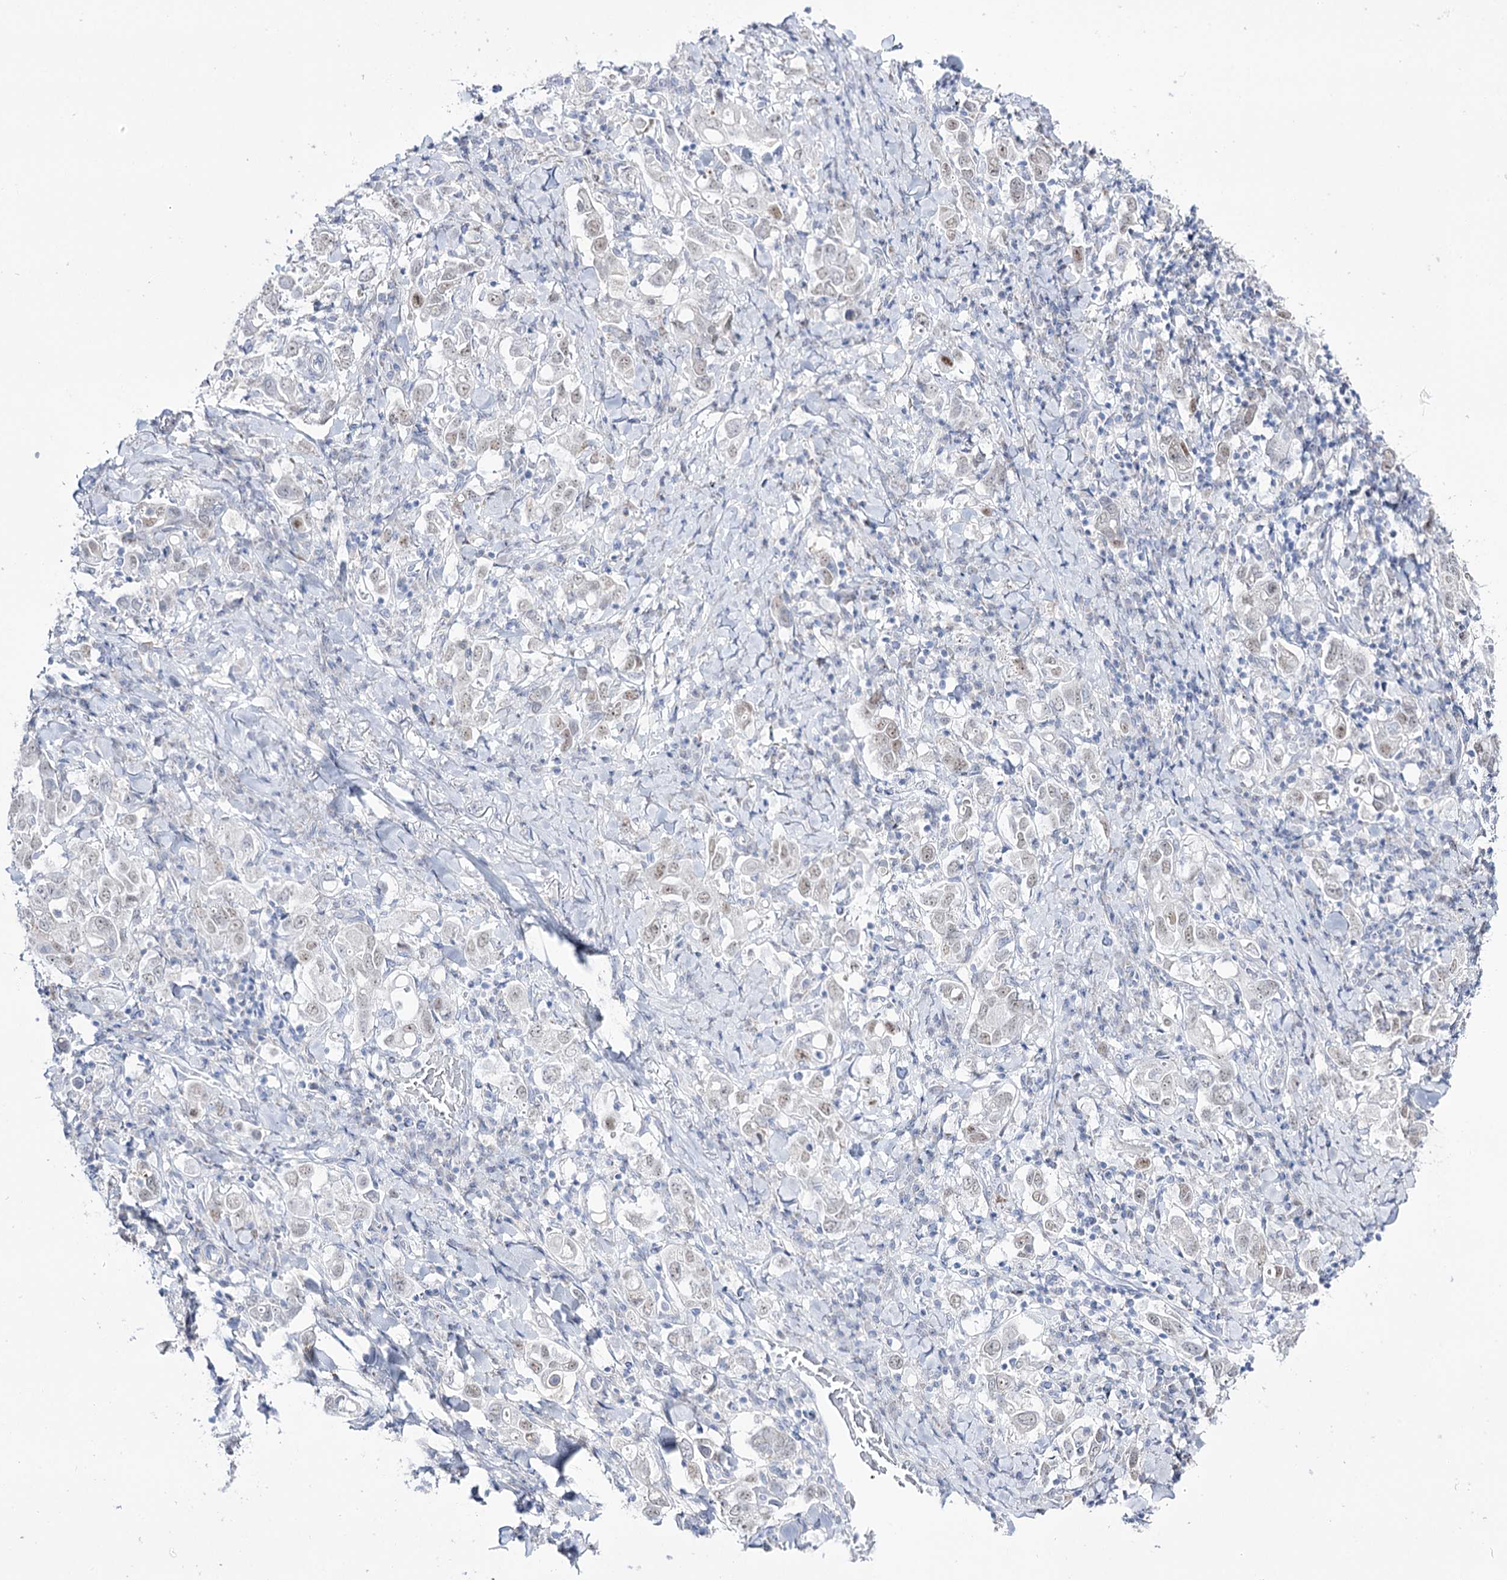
{"staining": {"intensity": "weak", "quantity": "<25%", "location": "nuclear"}, "tissue": "stomach cancer", "cell_type": "Tumor cells", "image_type": "cancer", "snomed": [{"axis": "morphology", "description": "Adenocarcinoma, NOS"}, {"axis": "topography", "description": "Stomach, upper"}], "caption": "The IHC histopathology image has no significant staining in tumor cells of adenocarcinoma (stomach) tissue. (DAB immunohistochemistry with hematoxylin counter stain).", "gene": "RBM15B", "patient": {"sex": "male", "age": 62}}